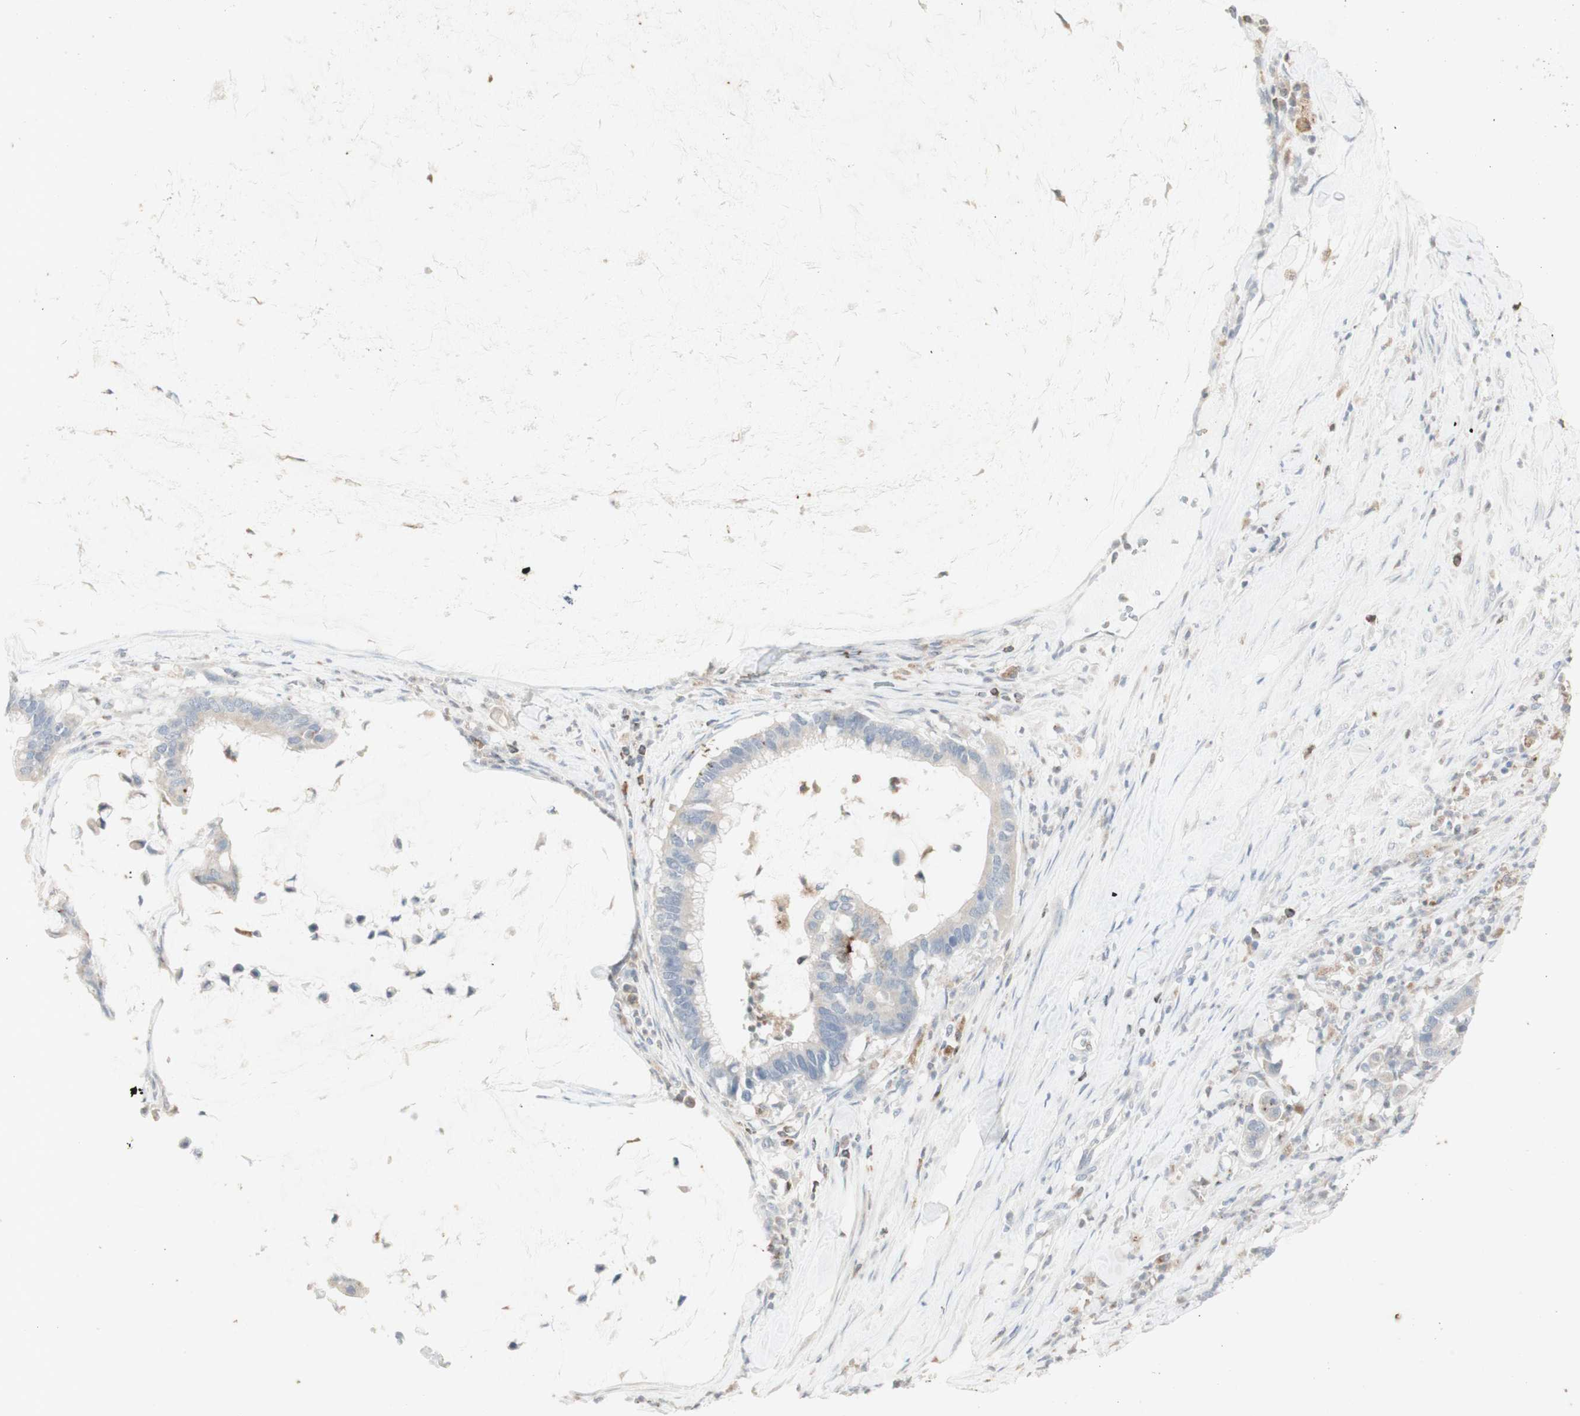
{"staining": {"intensity": "negative", "quantity": "none", "location": "none"}, "tissue": "pancreatic cancer", "cell_type": "Tumor cells", "image_type": "cancer", "snomed": [{"axis": "morphology", "description": "Adenocarcinoma, NOS"}, {"axis": "topography", "description": "Pancreas"}], "caption": "This is a image of immunohistochemistry staining of pancreatic adenocarcinoma, which shows no expression in tumor cells.", "gene": "ATP6V1B1", "patient": {"sex": "male", "age": 41}}